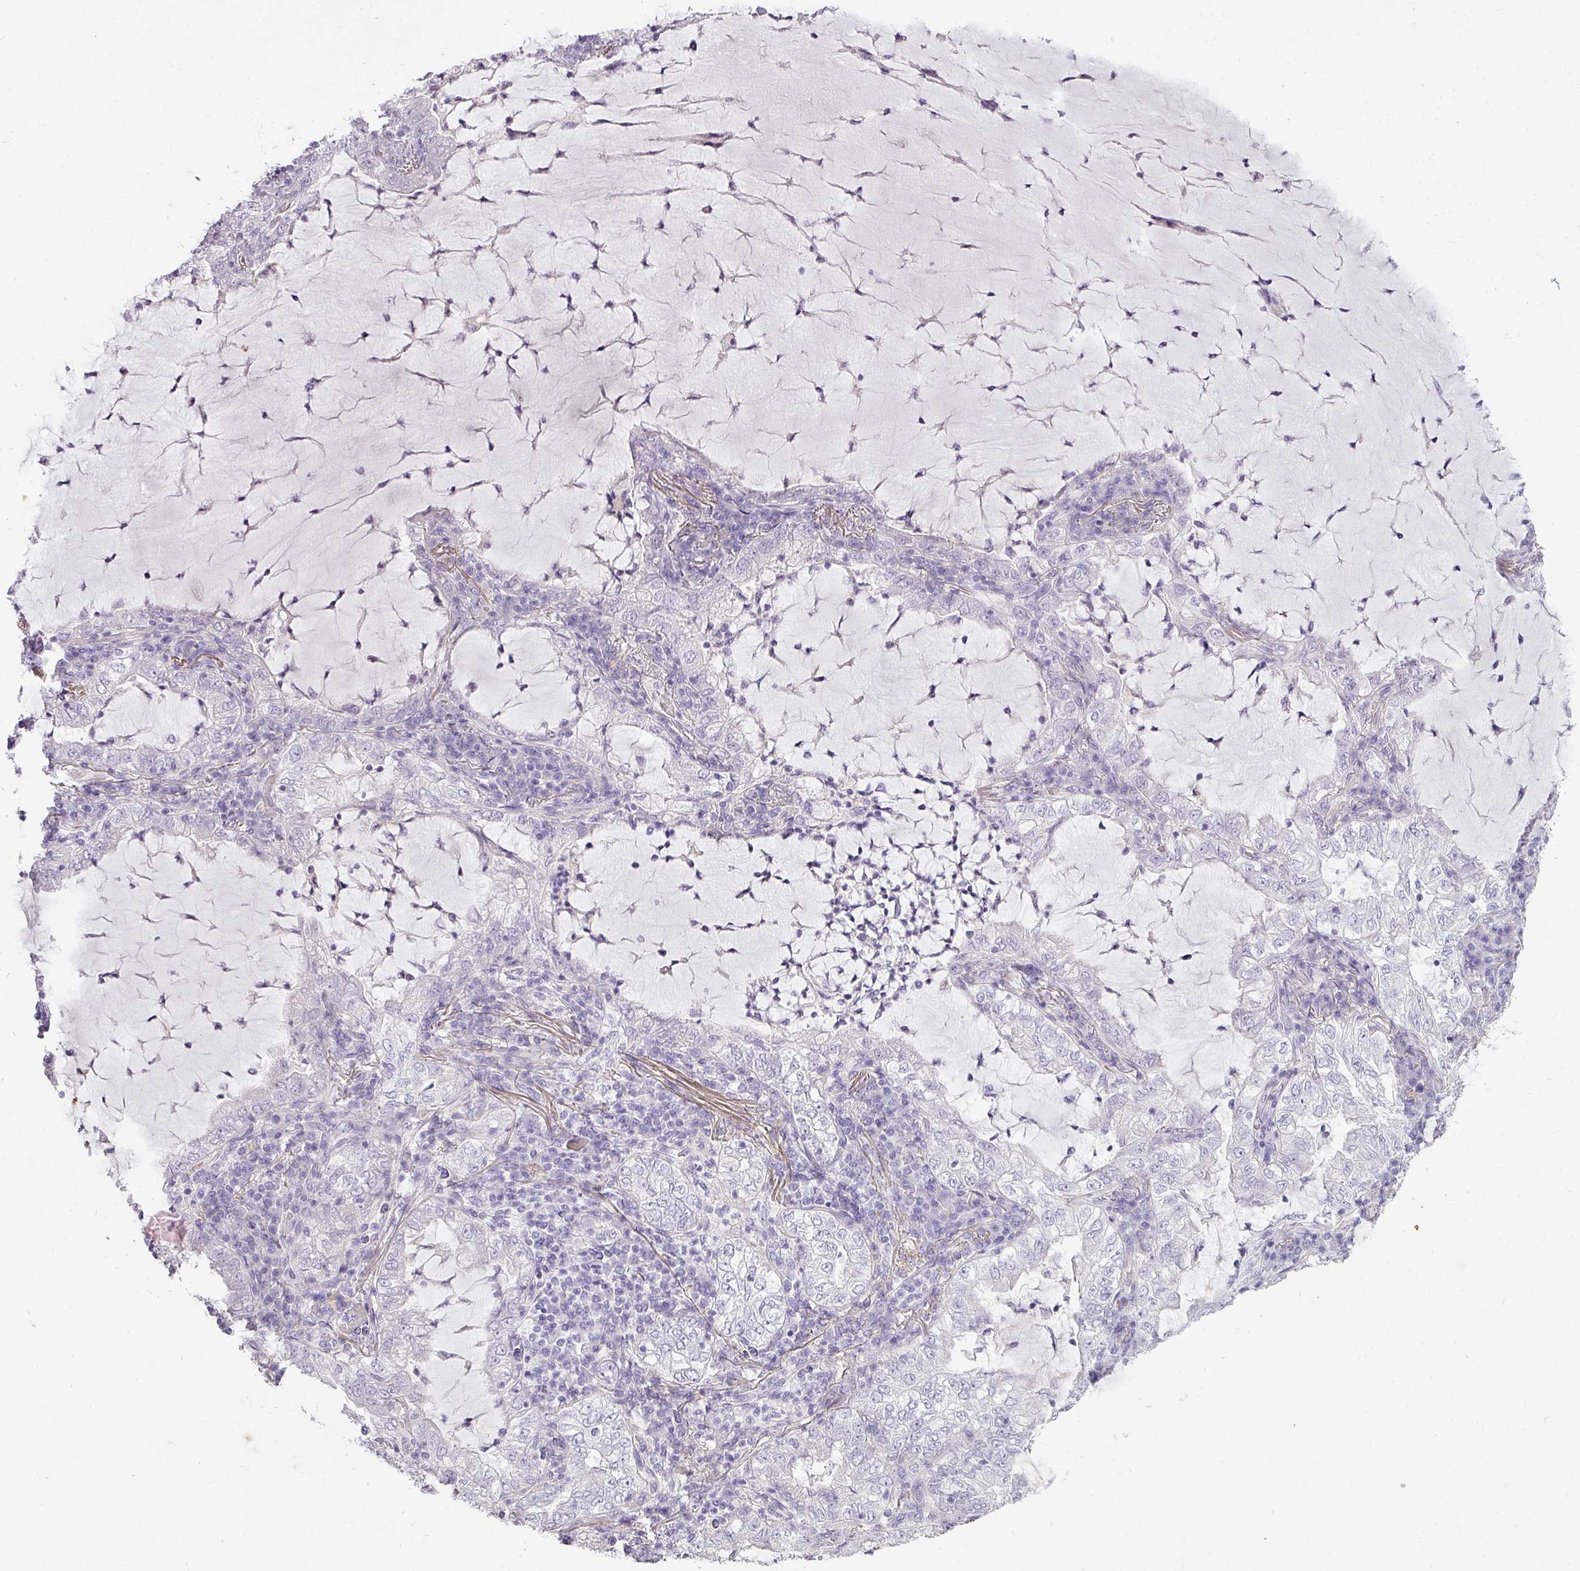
{"staining": {"intensity": "negative", "quantity": "none", "location": "none"}, "tissue": "lung cancer", "cell_type": "Tumor cells", "image_type": "cancer", "snomed": [{"axis": "morphology", "description": "Adenocarcinoma, NOS"}, {"axis": "topography", "description": "Lung"}], "caption": "This is a image of immunohistochemistry (IHC) staining of lung adenocarcinoma, which shows no staining in tumor cells.", "gene": "ASB1", "patient": {"sex": "female", "age": 73}}